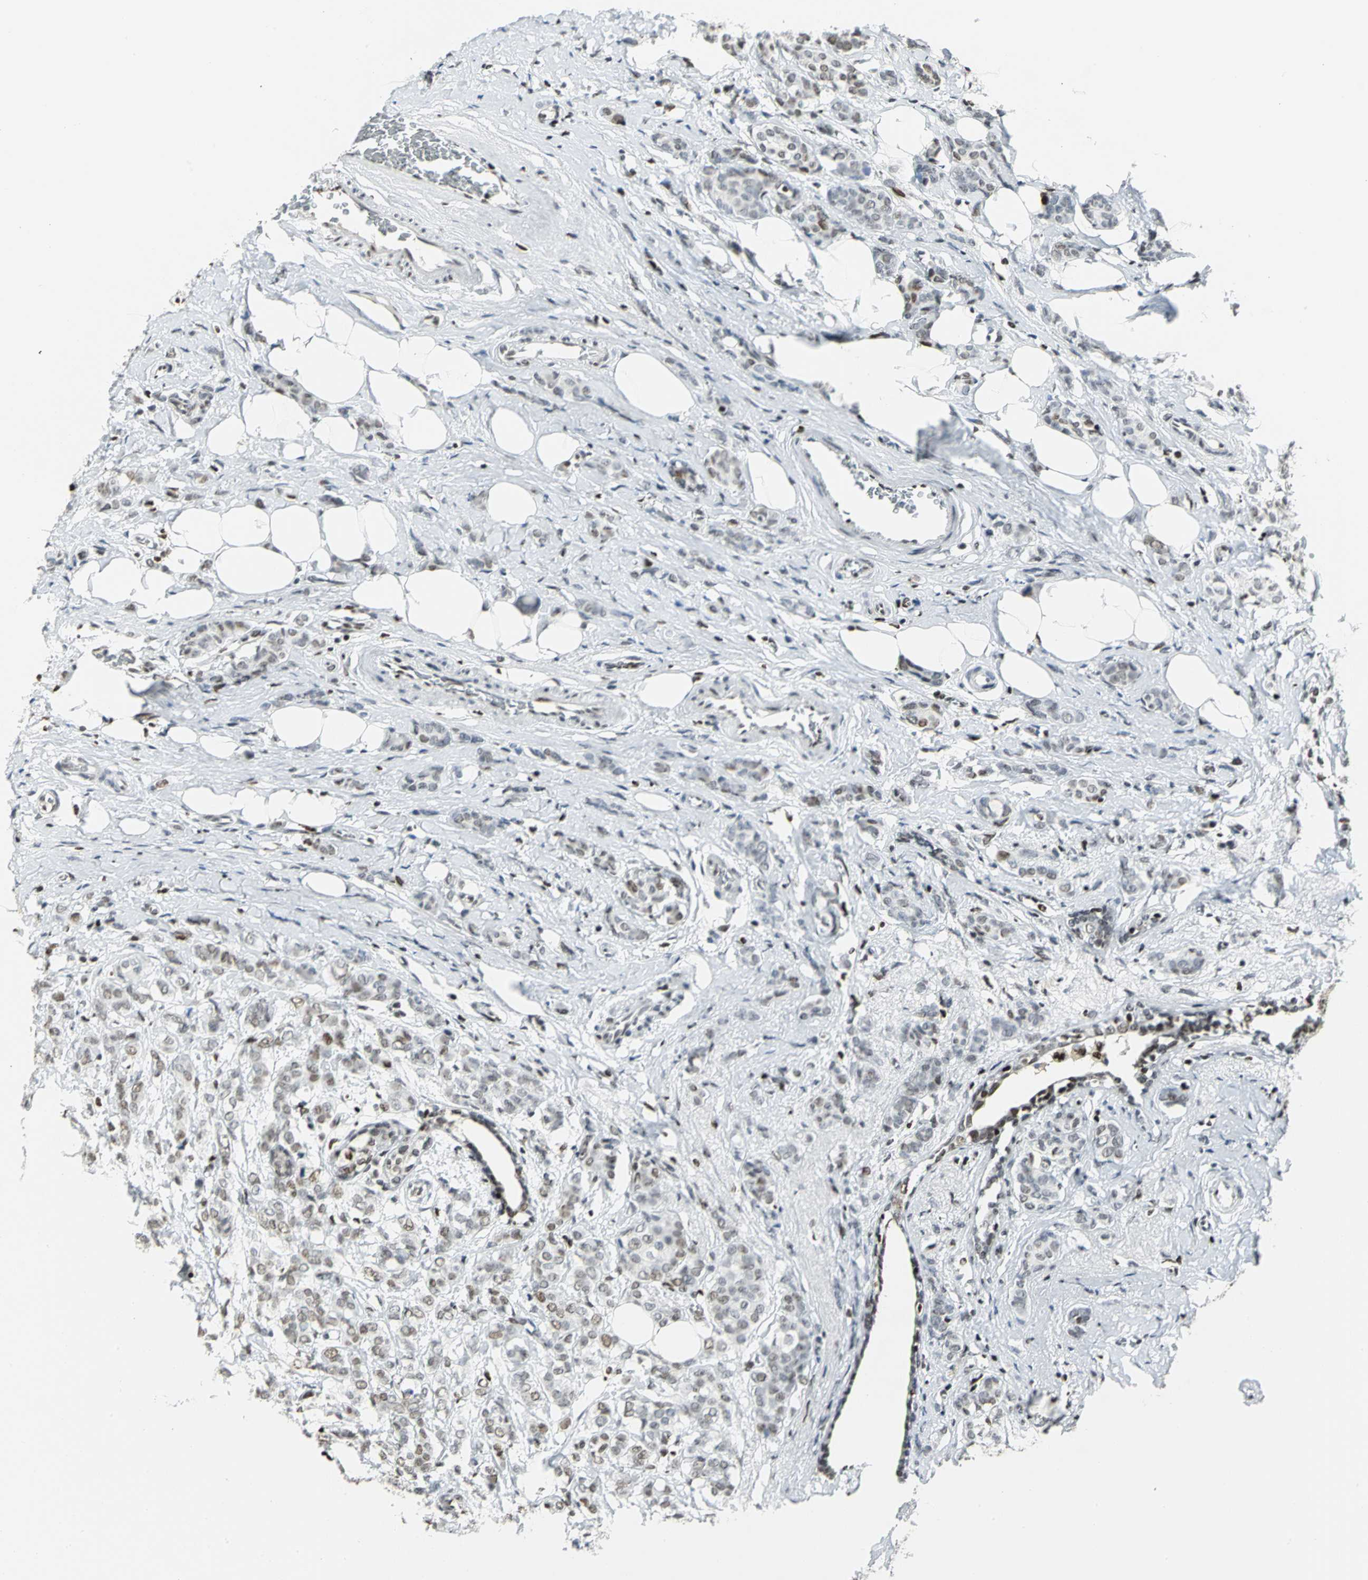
{"staining": {"intensity": "weak", "quantity": ">75%", "location": "nuclear"}, "tissue": "breast cancer", "cell_type": "Tumor cells", "image_type": "cancer", "snomed": [{"axis": "morphology", "description": "Lobular carcinoma"}, {"axis": "topography", "description": "Breast"}], "caption": "Protein expression analysis of breast cancer (lobular carcinoma) reveals weak nuclear expression in approximately >75% of tumor cells.", "gene": "HNRNPD", "patient": {"sex": "female", "age": 60}}